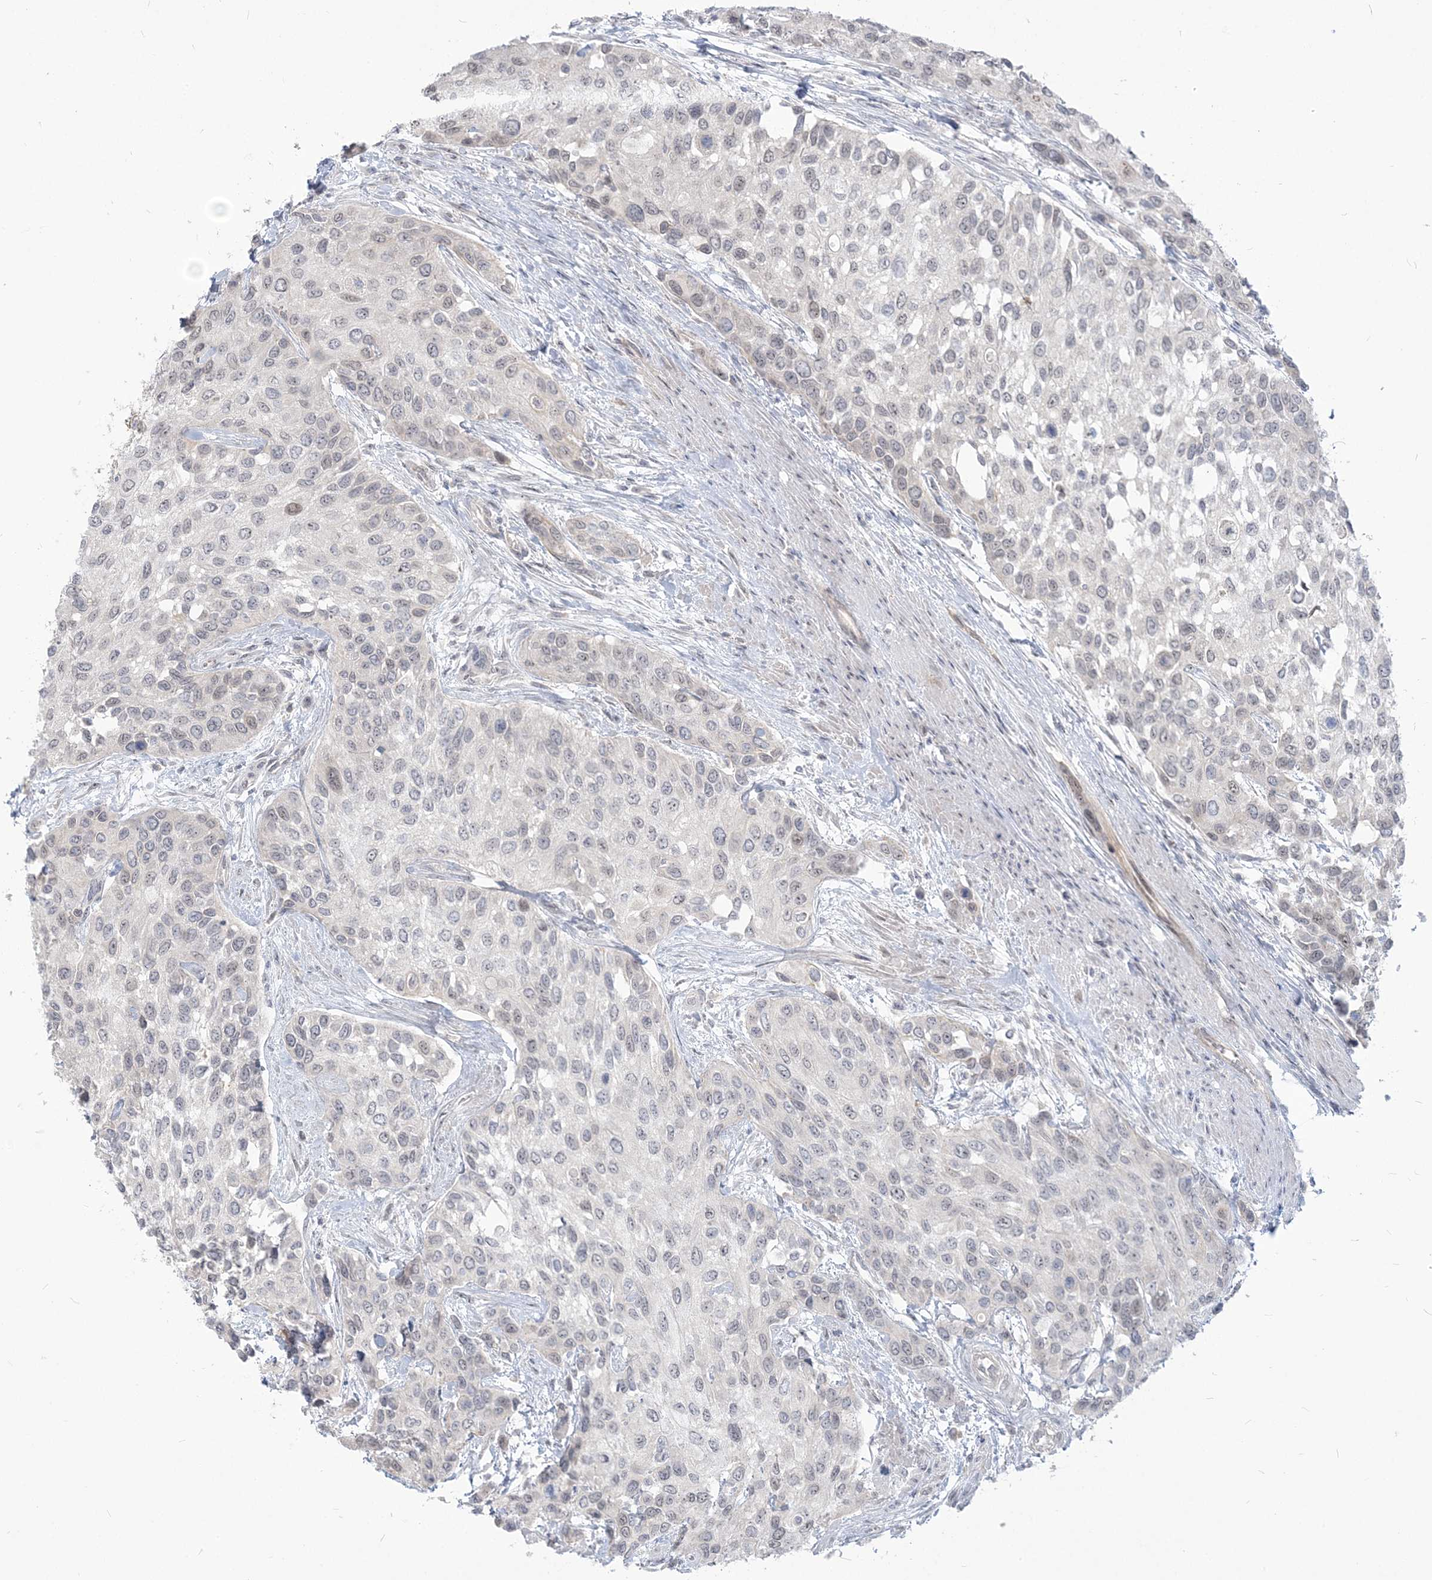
{"staining": {"intensity": "weak", "quantity": "<25%", "location": "nuclear"}, "tissue": "urothelial cancer", "cell_type": "Tumor cells", "image_type": "cancer", "snomed": [{"axis": "morphology", "description": "Normal tissue, NOS"}, {"axis": "morphology", "description": "Urothelial carcinoma, High grade"}, {"axis": "topography", "description": "Vascular tissue"}, {"axis": "topography", "description": "Urinary bladder"}], "caption": "The photomicrograph demonstrates no significant positivity in tumor cells of high-grade urothelial carcinoma. The staining was performed using DAB (3,3'-diaminobenzidine) to visualize the protein expression in brown, while the nuclei were stained in blue with hematoxylin (Magnification: 20x).", "gene": "SDAD1", "patient": {"sex": "female", "age": 56}}